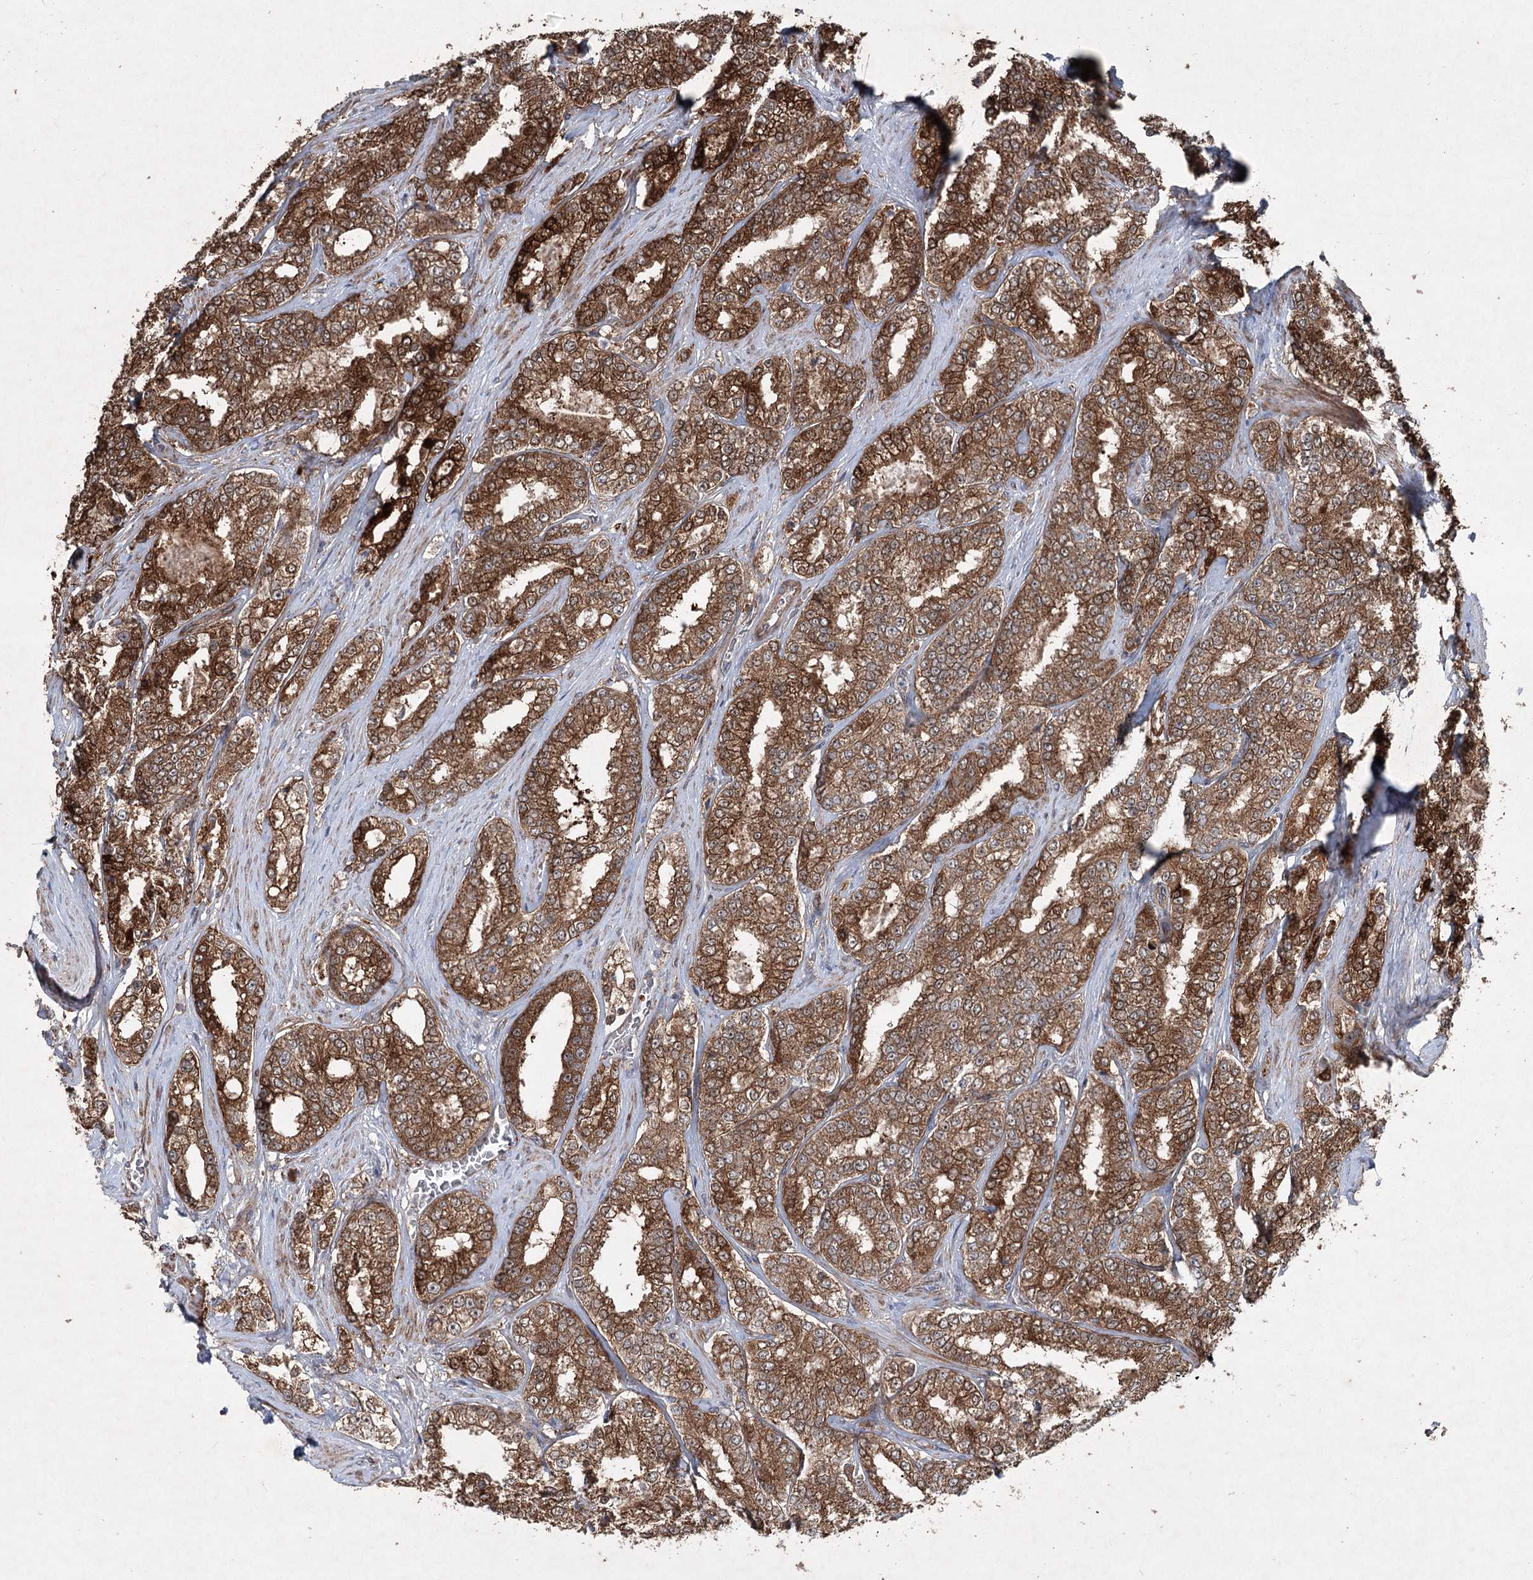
{"staining": {"intensity": "strong", "quantity": ">75%", "location": "cytoplasmic/membranous"}, "tissue": "prostate cancer", "cell_type": "Tumor cells", "image_type": "cancer", "snomed": [{"axis": "morphology", "description": "Normal tissue, NOS"}, {"axis": "morphology", "description": "Adenocarcinoma, High grade"}, {"axis": "topography", "description": "Prostate"}], "caption": "A high-resolution image shows immunohistochemistry staining of prostate cancer (adenocarcinoma (high-grade)), which displays strong cytoplasmic/membranous expression in approximately >75% of tumor cells.", "gene": "SERINC5", "patient": {"sex": "male", "age": 83}}